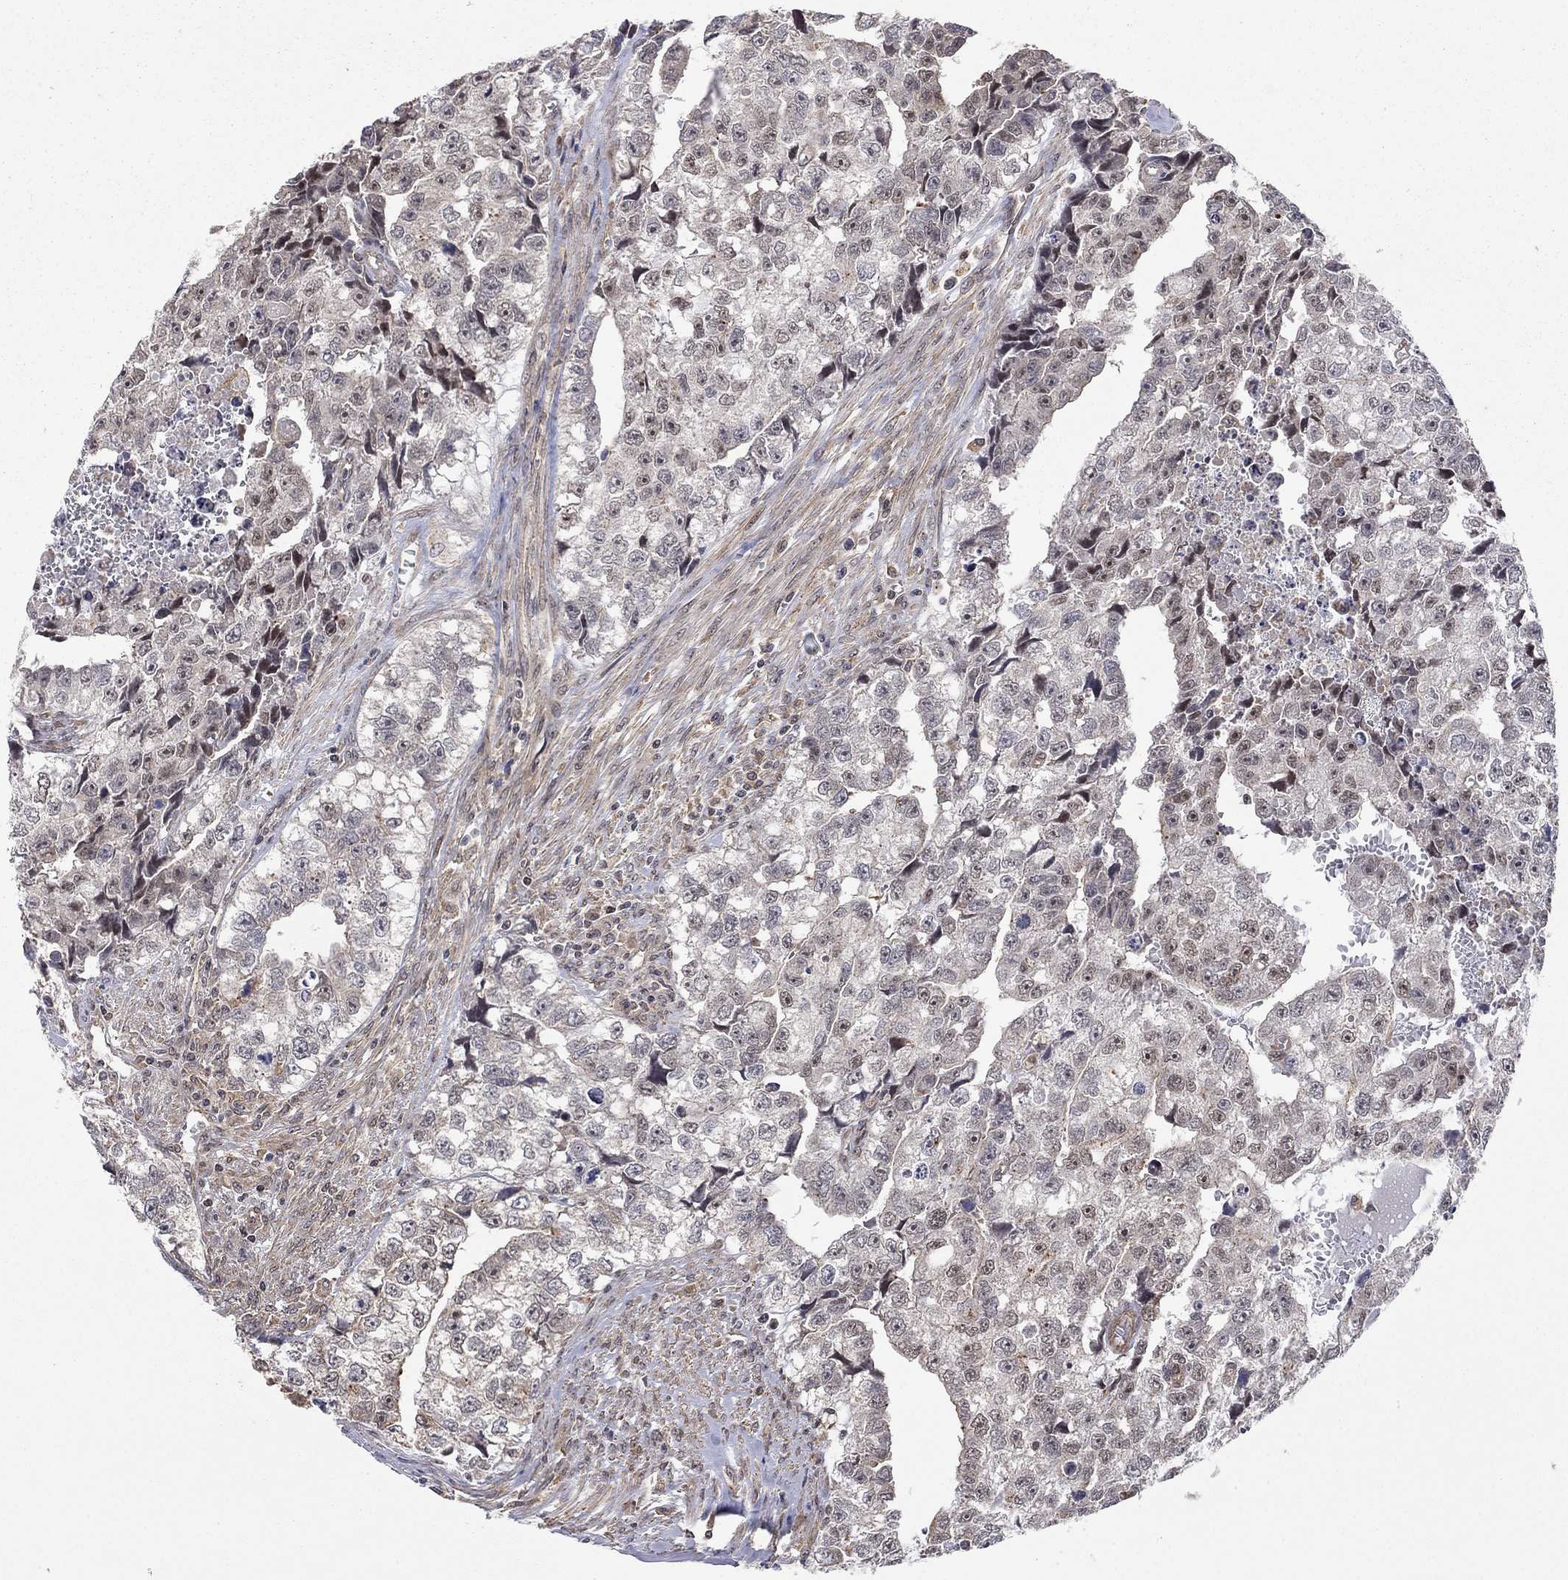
{"staining": {"intensity": "strong", "quantity": "<25%", "location": "nuclear"}, "tissue": "testis cancer", "cell_type": "Tumor cells", "image_type": "cancer", "snomed": [{"axis": "morphology", "description": "Carcinoma, Embryonal, NOS"}, {"axis": "morphology", "description": "Teratoma, malignant, NOS"}, {"axis": "topography", "description": "Testis"}], "caption": "This micrograph reveals immunohistochemistry staining of human testis malignant teratoma, with medium strong nuclear expression in approximately <25% of tumor cells.", "gene": "TDP1", "patient": {"sex": "male", "age": 44}}